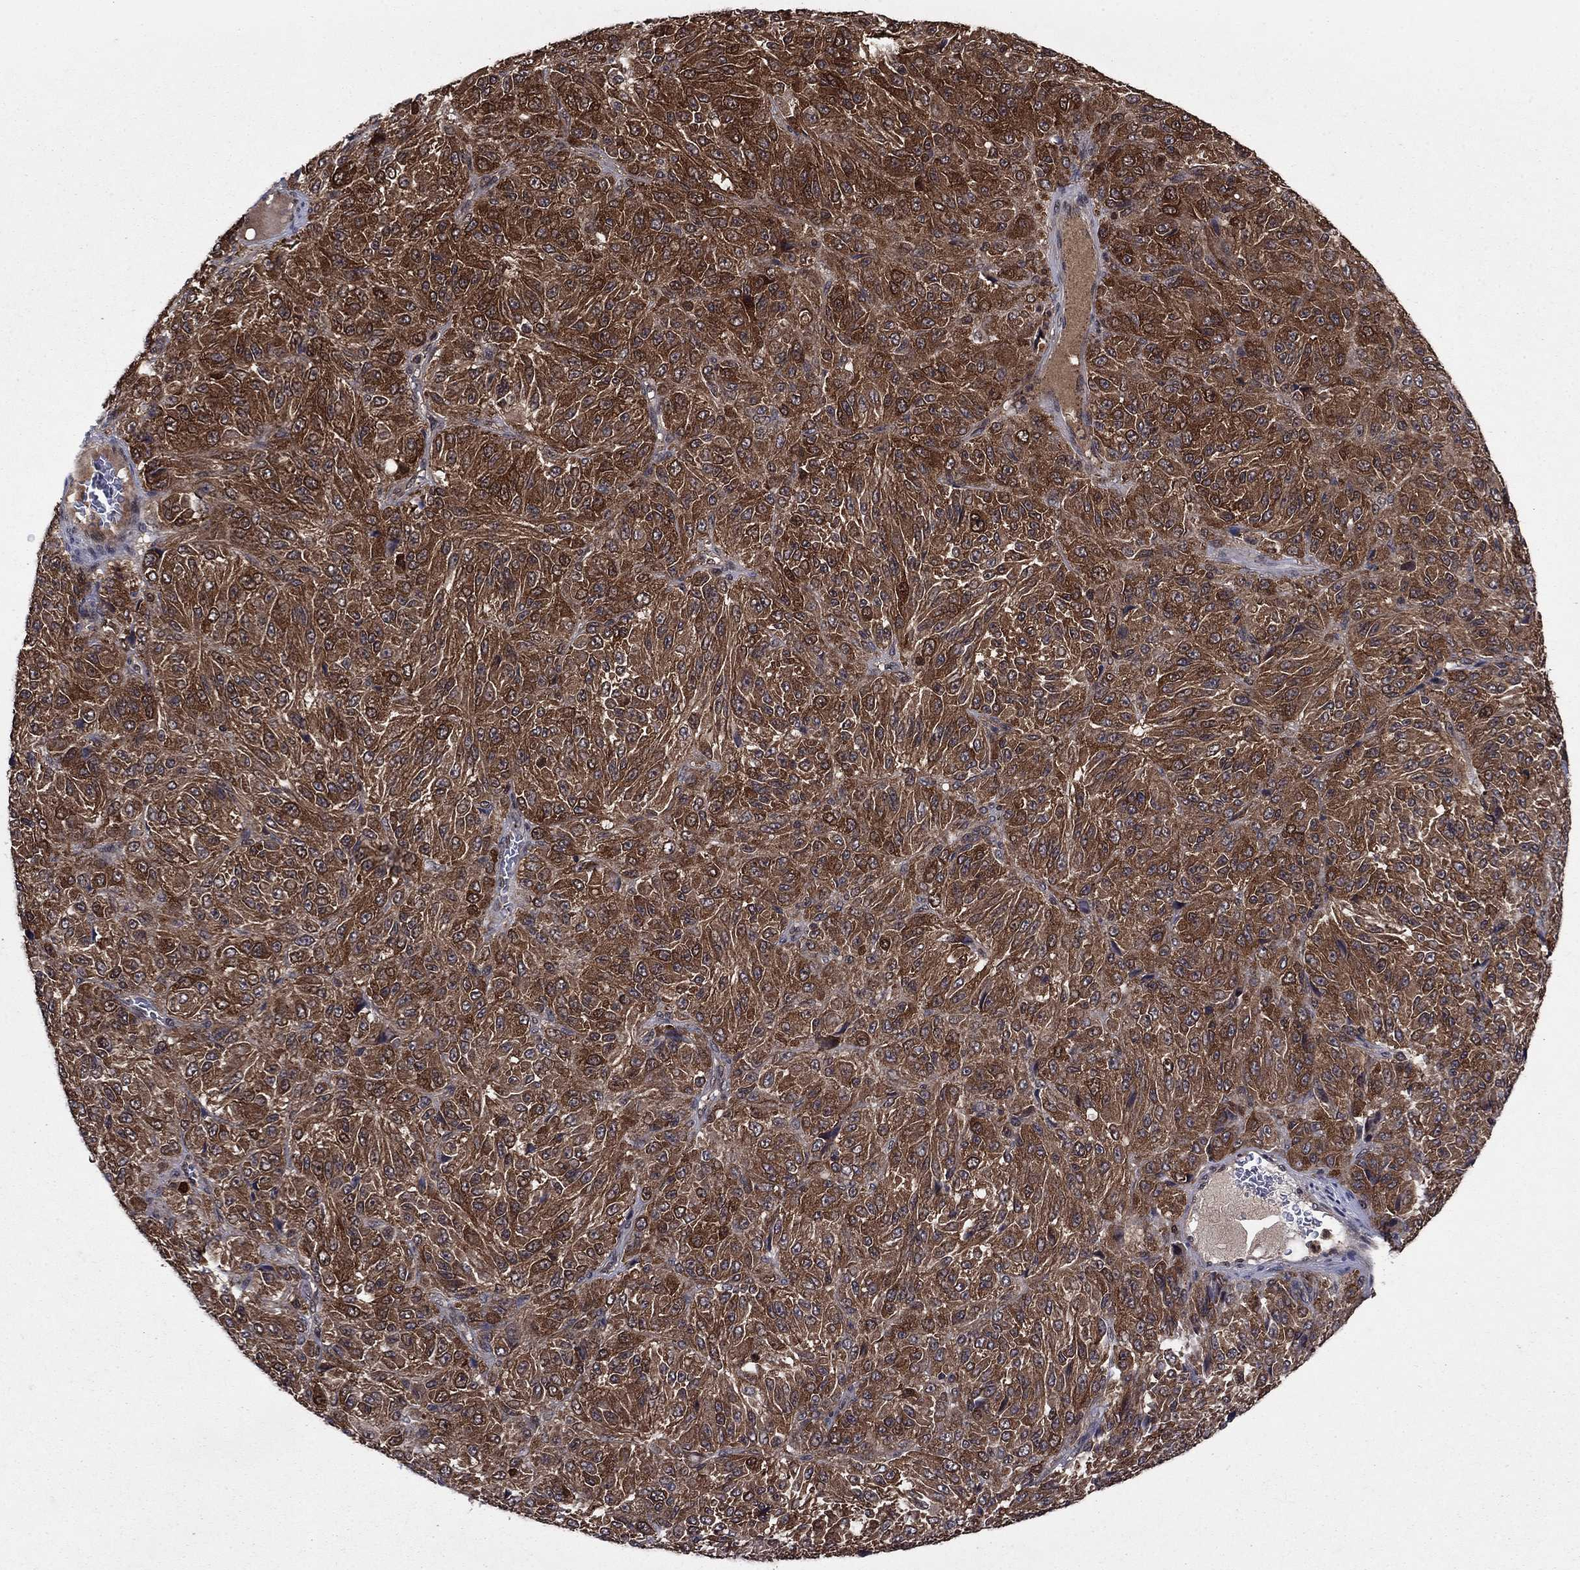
{"staining": {"intensity": "strong", "quantity": ">75%", "location": "cytoplasmic/membranous"}, "tissue": "melanoma", "cell_type": "Tumor cells", "image_type": "cancer", "snomed": [{"axis": "morphology", "description": "Malignant melanoma, Metastatic site"}, {"axis": "topography", "description": "Brain"}], "caption": "Immunohistochemistry (IHC) image of human melanoma stained for a protein (brown), which shows high levels of strong cytoplasmic/membranous expression in approximately >75% of tumor cells.", "gene": "CACYBP", "patient": {"sex": "female", "age": 56}}